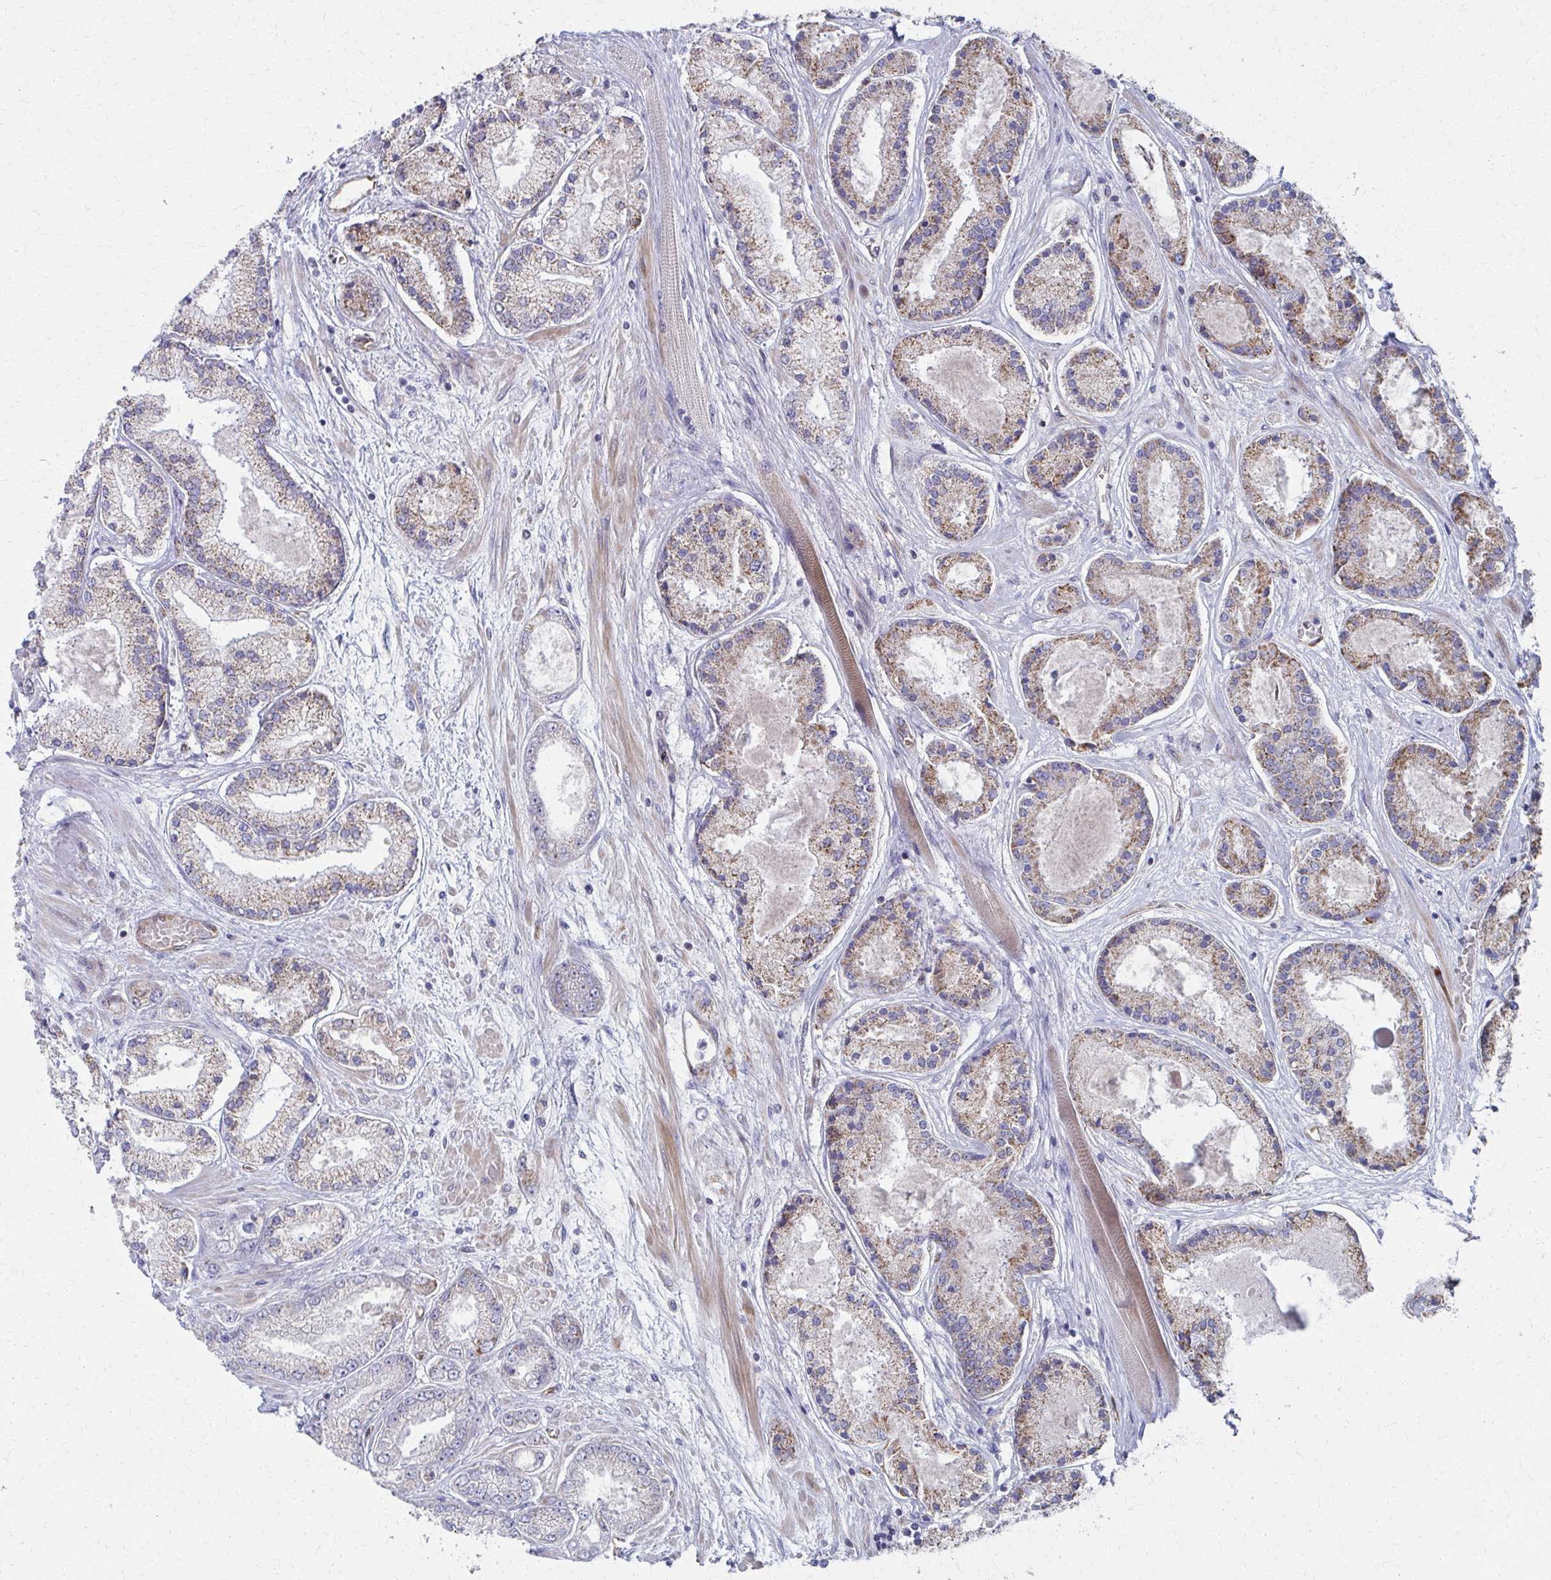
{"staining": {"intensity": "weak", "quantity": "25%-75%", "location": "cytoplasmic/membranous"}, "tissue": "prostate cancer", "cell_type": "Tumor cells", "image_type": "cancer", "snomed": [{"axis": "morphology", "description": "Adenocarcinoma, High grade"}, {"axis": "topography", "description": "Prostate"}], "caption": "This image demonstrates prostate high-grade adenocarcinoma stained with immunohistochemistry to label a protein in brown. The cytoplasmic/membranous of tumor cells show weak positivity for the protein. Nuclei are counter-stained blue.", "gene": "FAHD1", "patient": {"sex": "male", "age": 67}}